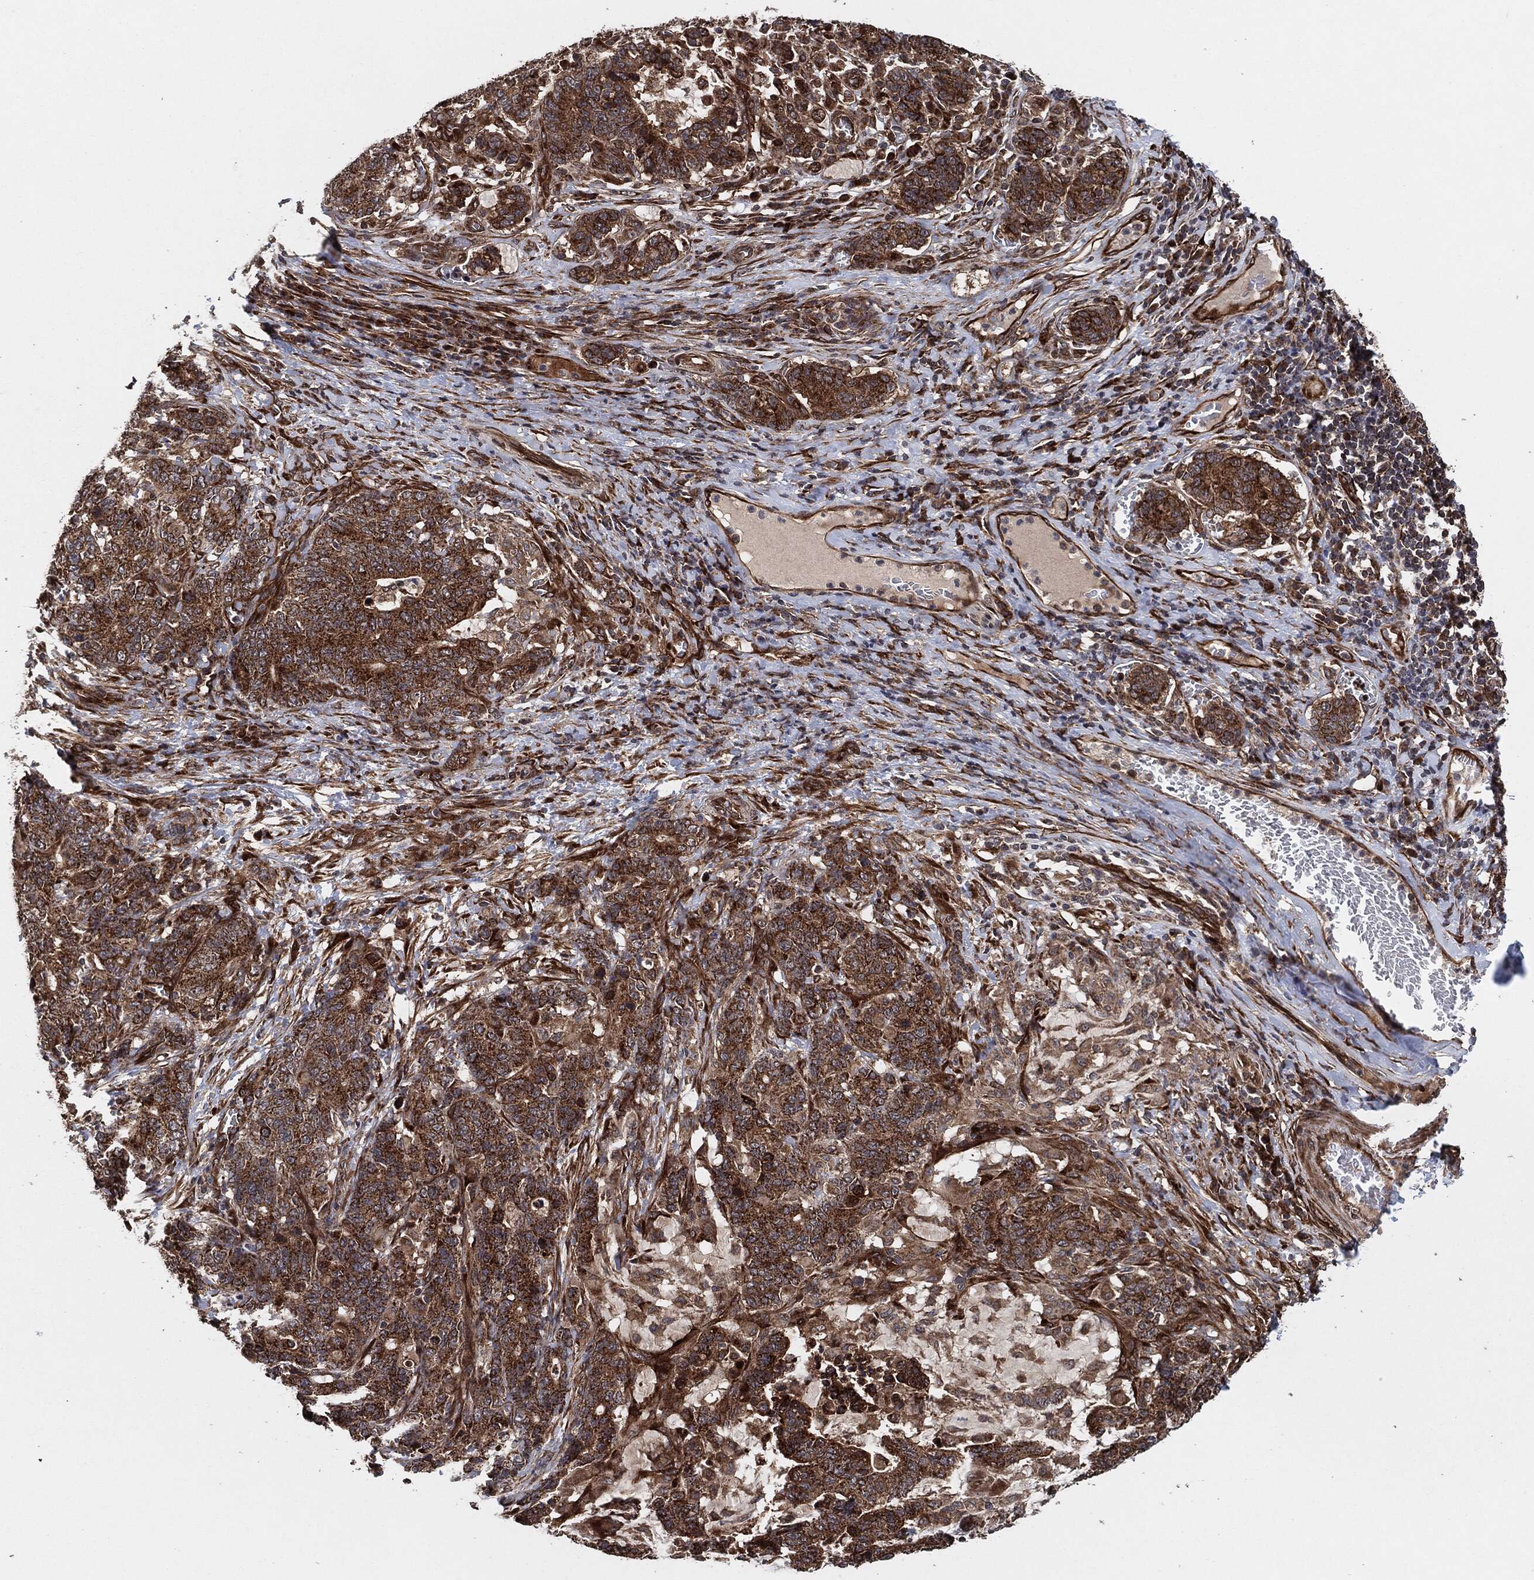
{"staining": {"intensity": "strong", "quantity": ">75%", "location": "cytoplasmic/membranous"}, "tissue": "stomach cancer", "cell_type": "Tumor cells", "image_type": "cancer", "snomed": [{"axis": "morphology", "description": "Normal tissue, NOS"}, {"axis": "morphology", "description": "Adenocarcinoma, NOS"}, {"axis": "topography", "description": "Stomach"}], "caption": "Tumor cells reveal strong cytoplasmic/membranous expression in approximately >75% of cells in stomach cancer (adenocarcinoma).", "gene": "BCAR1", "patient": {"sex": "female", "age": 64}}